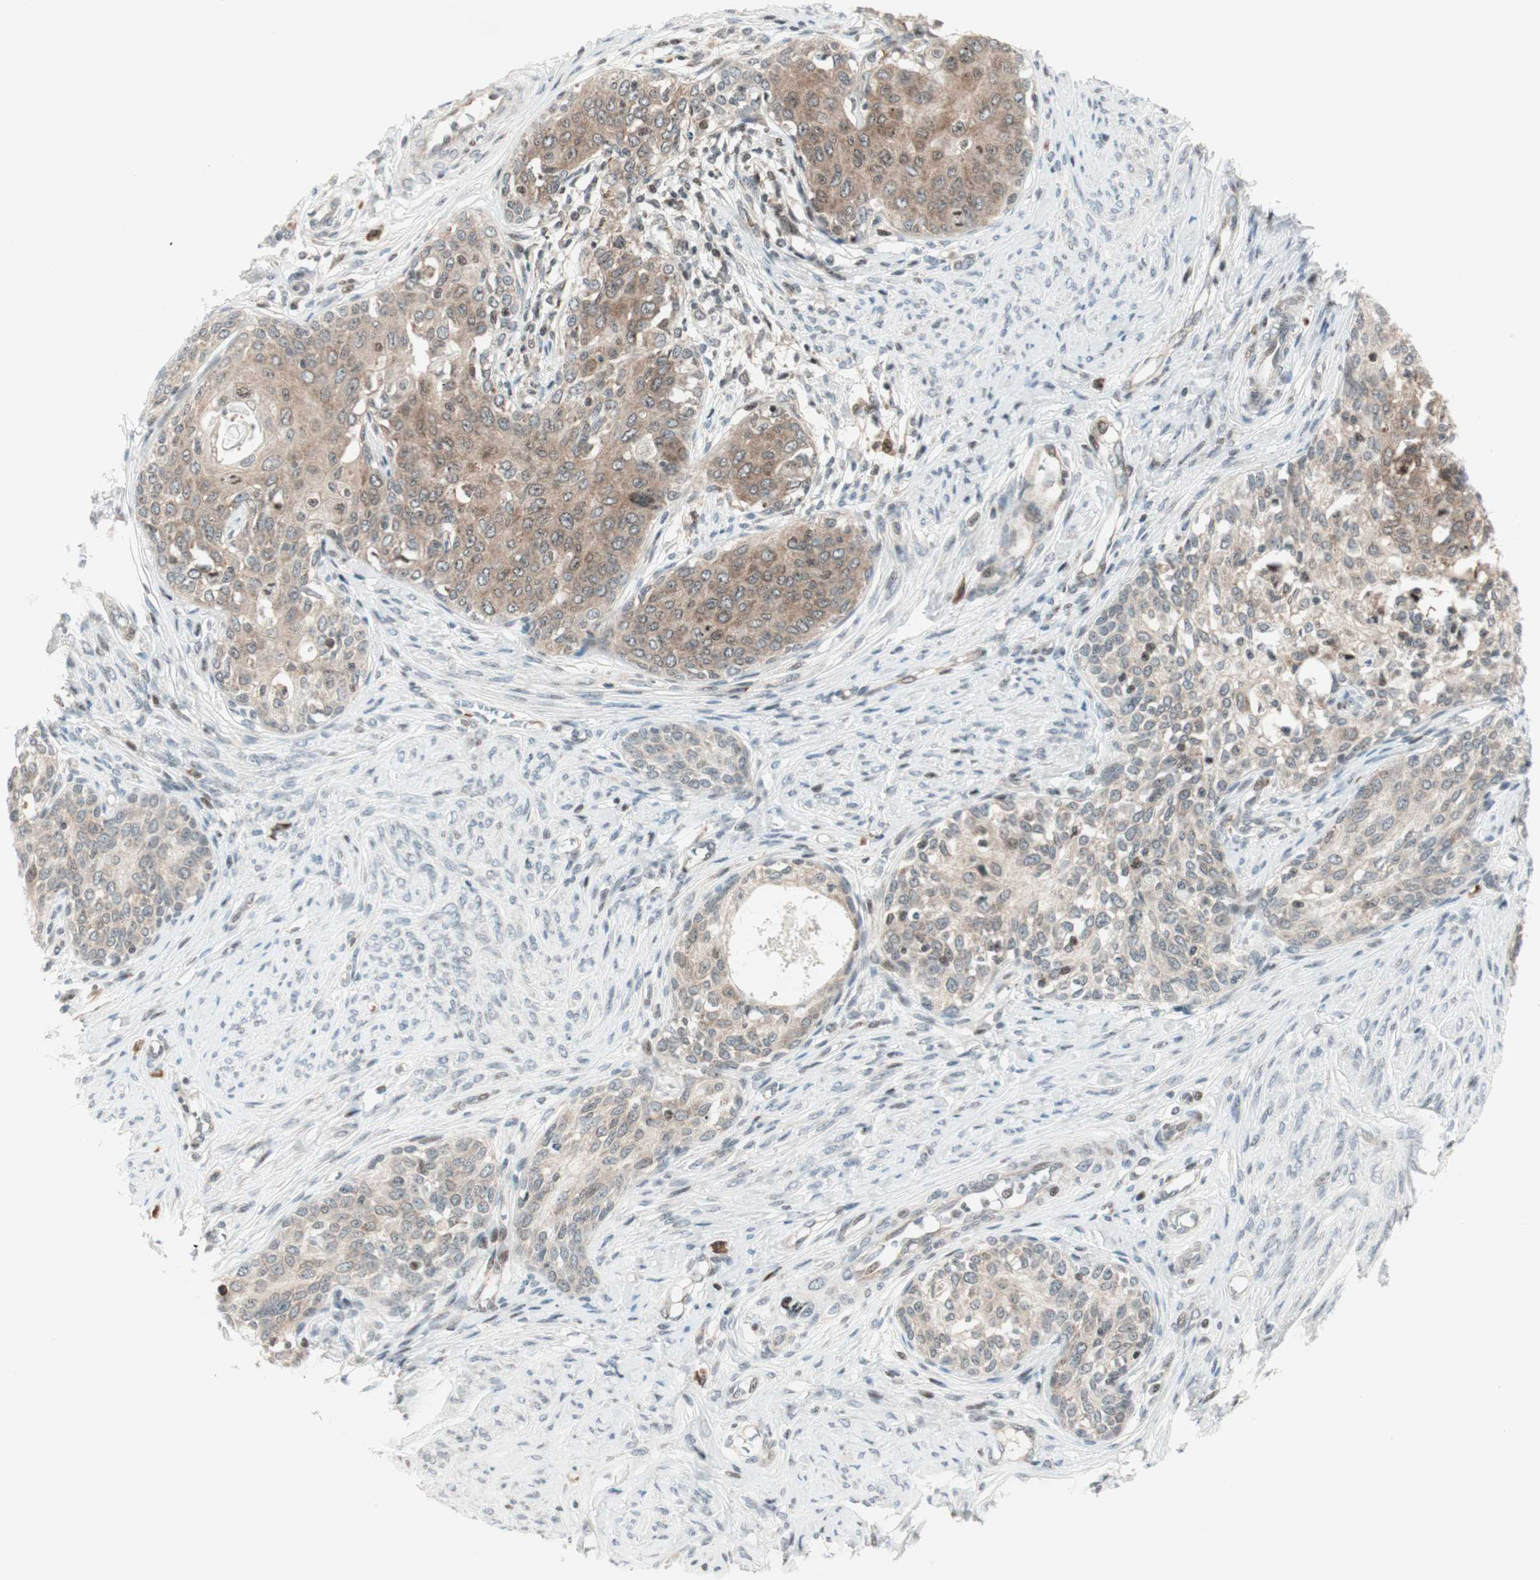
{"staining": {"intensity": "weak", "quantity": ">75%", "location": "cytoplasmic/membranous"}, "tissue": "cervical cancer", "cell_type": "Tumor cells", "image_type": "cancer", "snomed": [{"axis": "morphology", "description": "Squamous cell carcinoma, NOS"}, {"axis": "morphology", "description": "Adenocarcinoma, NOS"}, {"axis": "topography", "description": "Cervix"}], "caption": "This image exhibits cervical squamous cell carcinoma stained with IHC to label a protein in brown. The cytoplasmic/membranous of tumor cells show weak positivity for the protein. Nuclei are counter-stained blue.", "gene": "TPT1", "patient": {"sex": "female", "age": 52}}